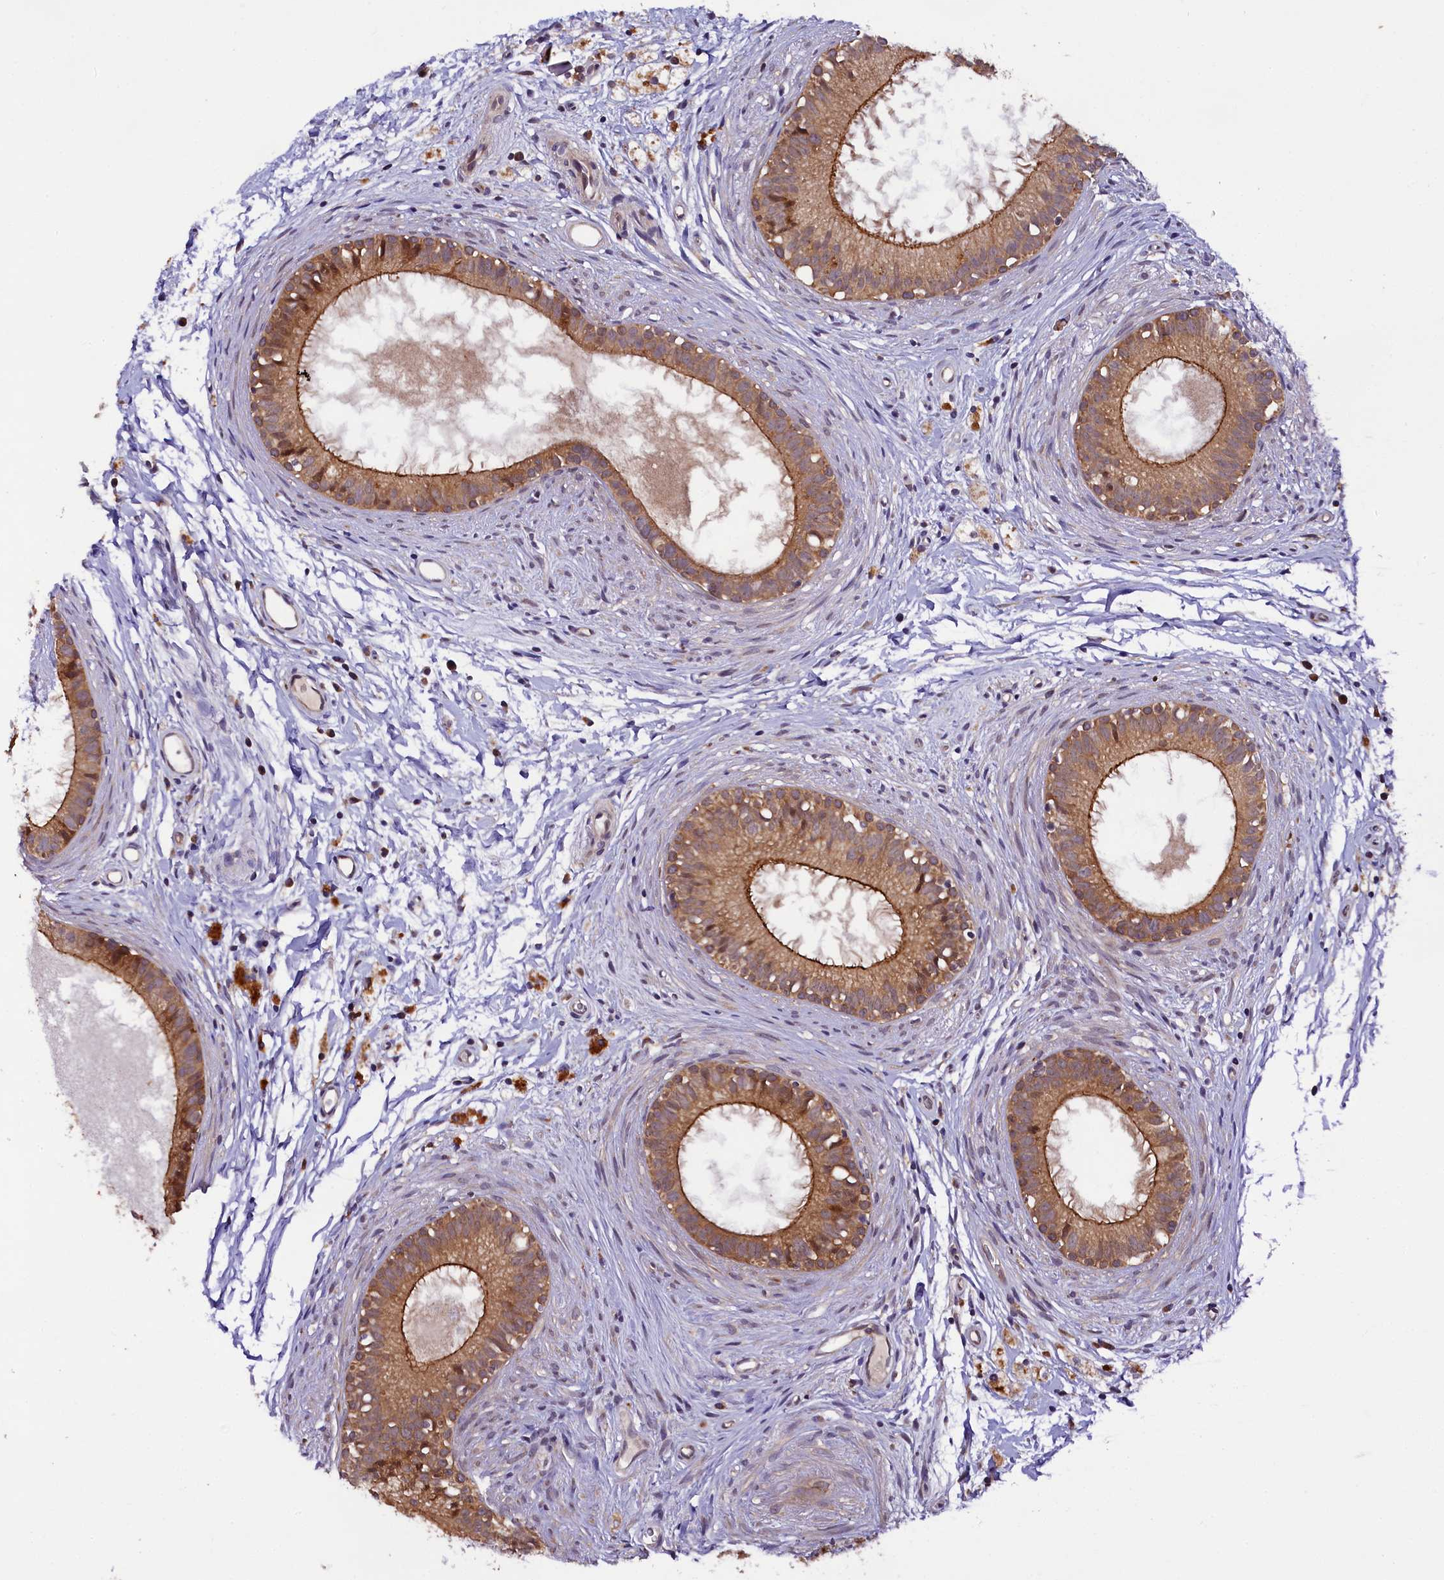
{"staining": {"intensity": "moderate", "quantity": ">75%", "location": "cytoplasmic/membranous"}, "tissue": "epididymis", "cell_type": "Glandular cells", "image_type": "normal", "snomed": [{"axis": "morphology", "description": "Normal tissue, NOS"}, {"axis": "topography", "description": "Epididymis"}], "caption": "Normal epididymis was stained to show a protein in brown. There is medium levels of moderate cytoplasmic/membranous positivity in about >75% of glandular cells. The staining is performed using DAB (3,3'-diaminobenzidine) brown chromogen to label protein expression. The nuclei are counter-stained blue using hematoxylin.", "gene": "DOHH", "patient": {"sex": "male", "age": 80}}